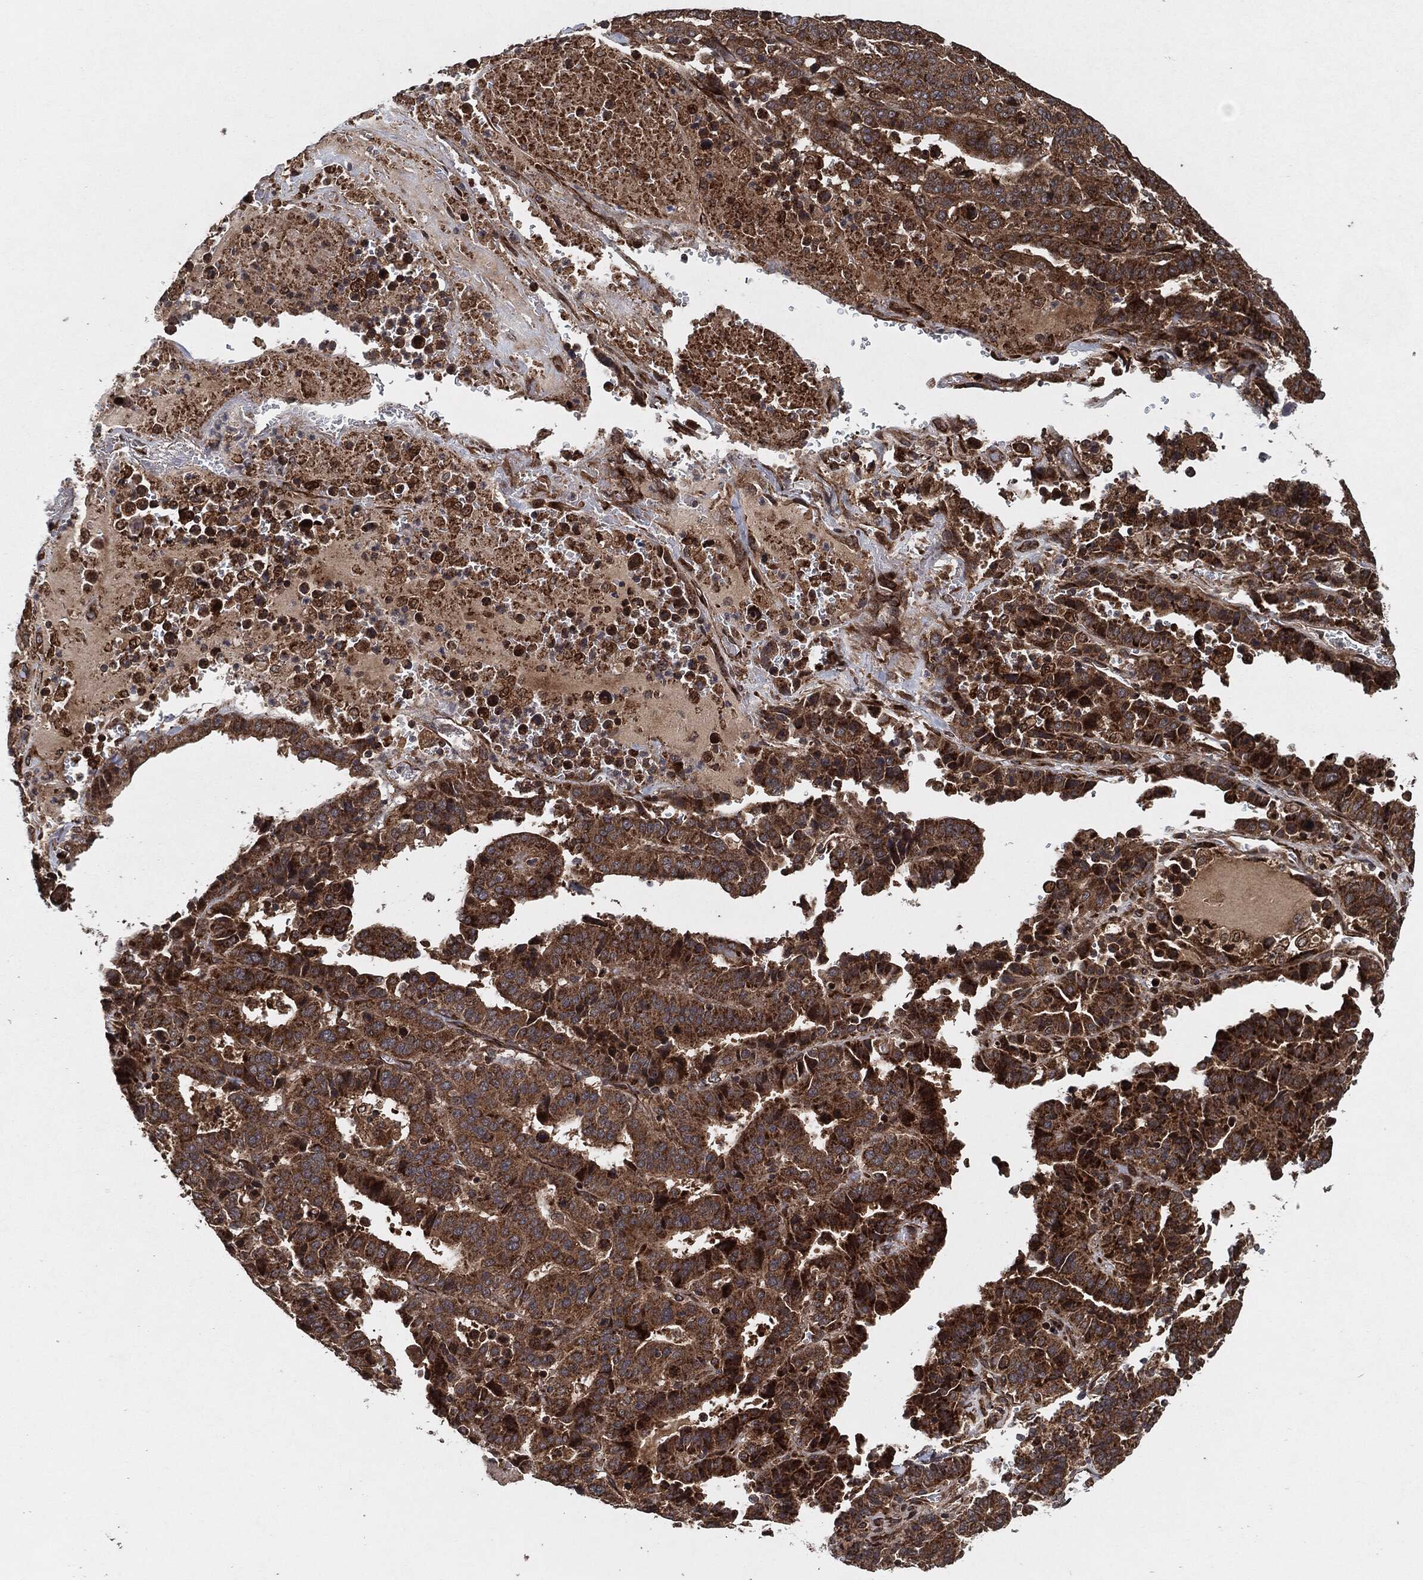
{"staining": {"intensity": "strong", "quantity": ">75%", "location": "cytoplasmic/membranous"}, "tissue": "stomach cancer", "cell_type": "Tumor cells", "image_type": "cancer", "snomed": [{"axis": "morphology", "description": "Adenocarcinoma, NOS"}, {"axis": "topography", "description": "Stomach"}], "caption": "Human stomach cancer stained with a protein marker exhibits strong staining in tumor cells.", "gene": "BCAR1", "patient": {"sex": "male", "age": 48}}